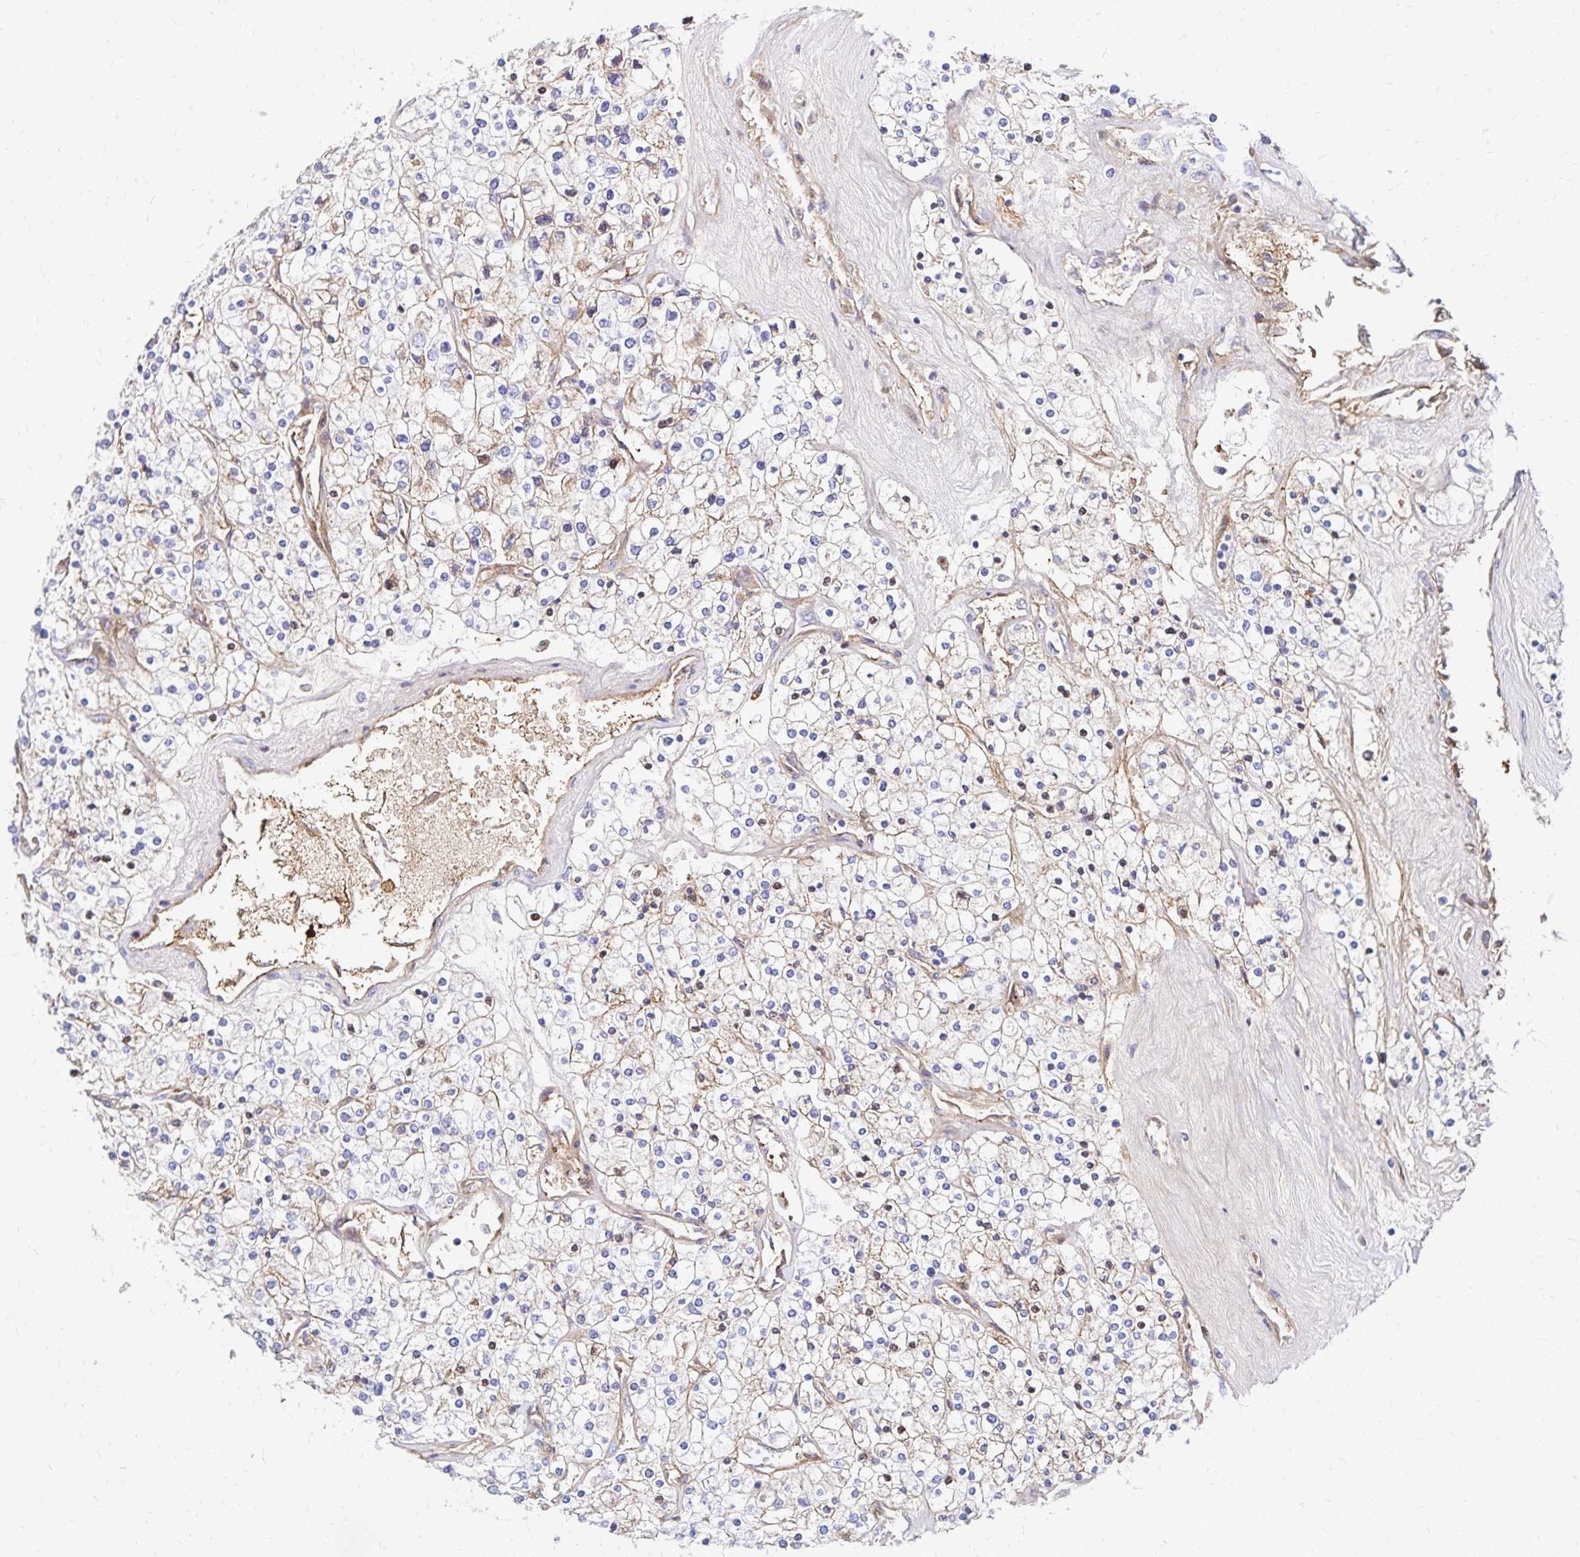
{"staining": {"intensity": "weak", "quantity": "<25%", "location": "cytoplasmic/membranous"}, "tissue": "renal cancer", "cell_type": "Tumor cells", "image_type": "cancer", "snomed": [{"axis": "morphology", "description": "Adenocarcinoma, NOS"}, {"axis": "topography", "description": "Kidney"}], "caption": "This is an immunohistochemistry image of human renal cancer (adenocarcinoma). There is no expression in tumor cells.", "gene": "NECAP1", "patient": {"sex": "male", "age": 80}}